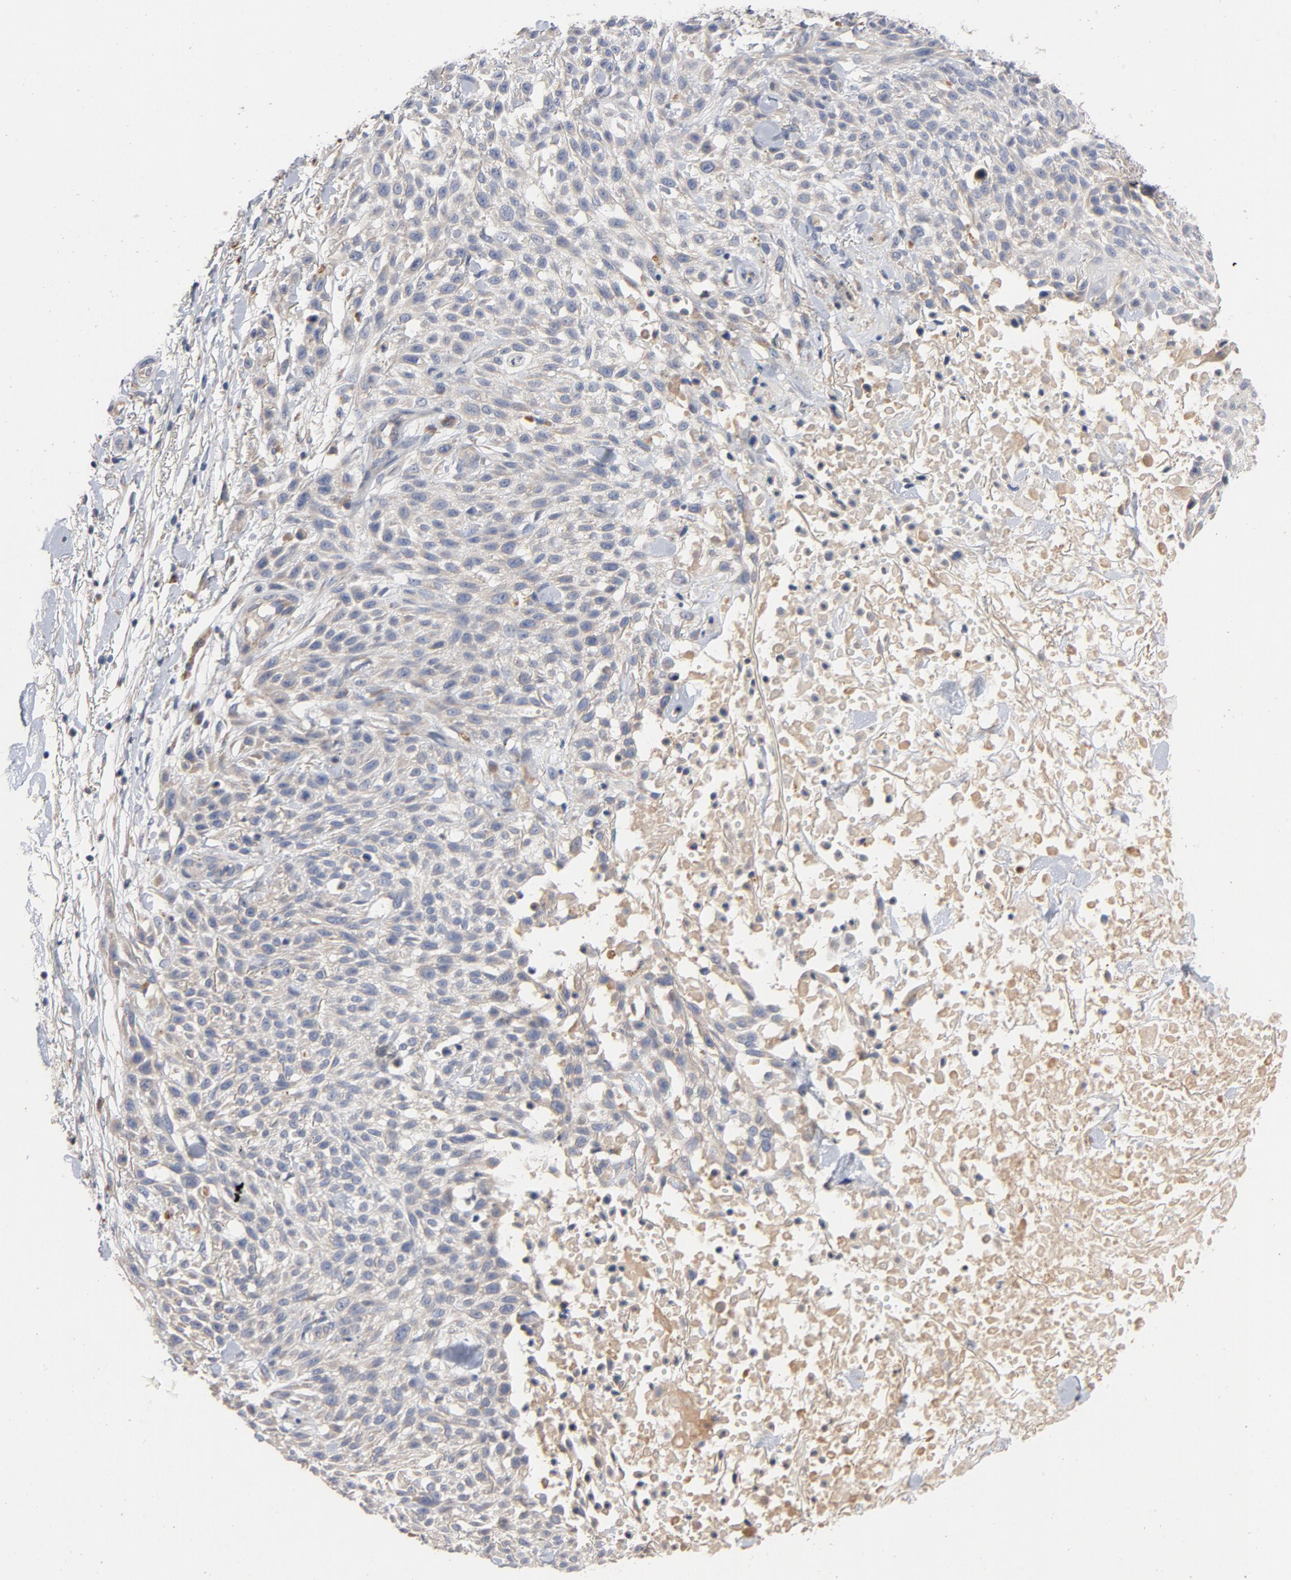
{"staining": {"intensity": "weak", "quantity": ">75%", "location": "cytoplasmic/membranous"}, "tissue": "skin cancer", "cell_type": "Tumor cells", "image_type": "cancer", "snomed": [{"axis": "morphology", "description": "Squamous cell carcinoma, NOS"}, {"axis": "topography", "description": "Skin"}], "caption": "Human squamous cell carcinoma (skin) stained for a protein (brown) shows weak cytoplasmic/membranous positive expression in about >75% of tumor cells.", "gene": "CCDC134", "patient": {"sex": "female", "age": 42}}